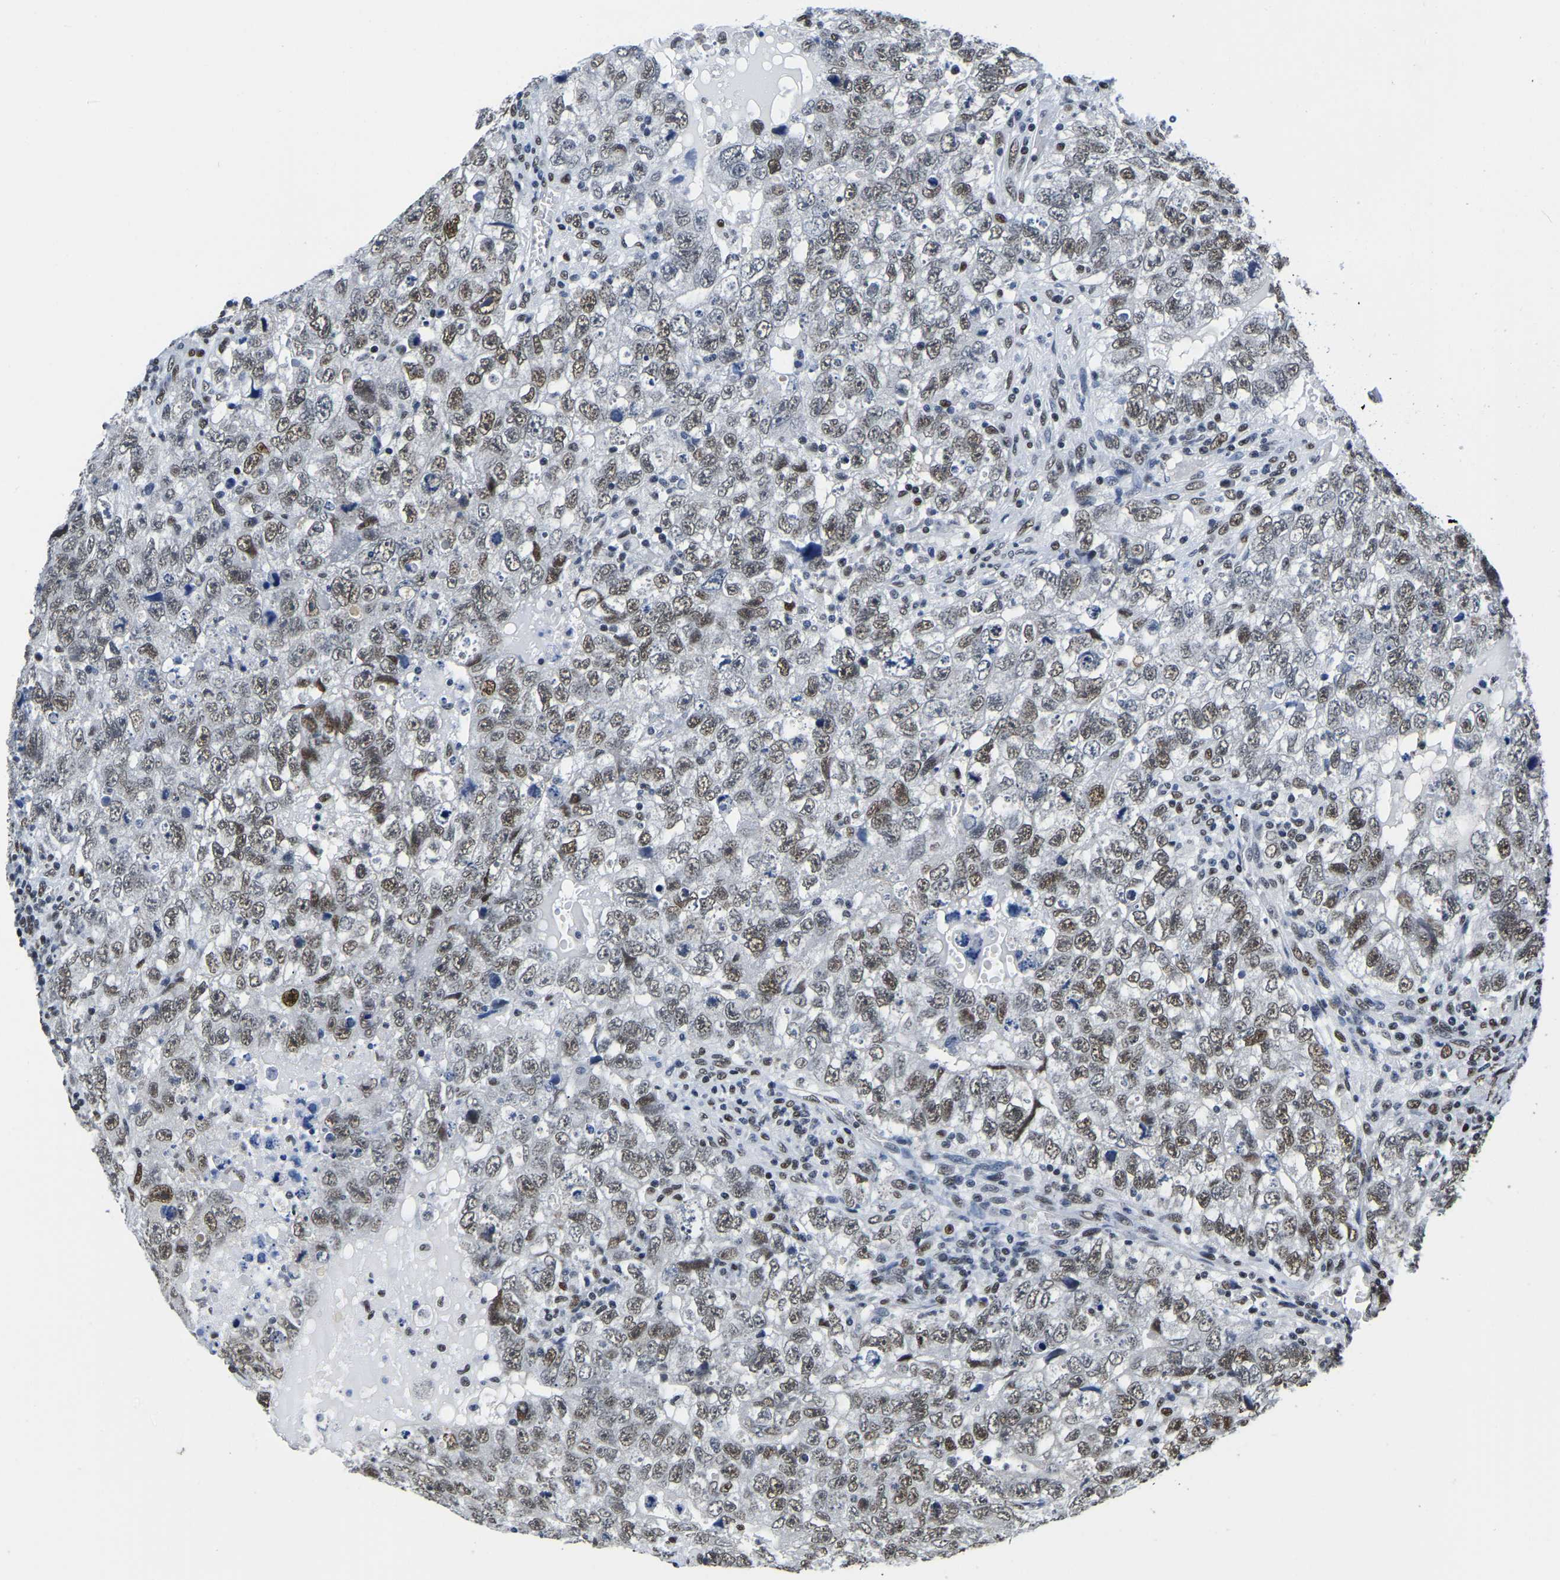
{"staining": {"intensity": "moderate", "quantity": "25%-75%", "location": "nuclear"}, "tissue": "testis cancer", "cell_type": "Tumor cells", "image_type": "cancer", "snomed": [{"axis": "morphology", "description": "Carcinoma, Embryonal, NOS"}, {"axis": "topography", "description": "Testis"}], "caption": "The micrograph displays a brown stain indicating the presence of a protein in the nuclear of tumor cells in testis cancer. Using DAB (3,3'-diaminobenzidine) (brown) and hematoxylin (blue) stains, captured at high magnification using brightfield microscopy.", "gene": "UBA1", "patient": {"sex": "male", "age": 36}}